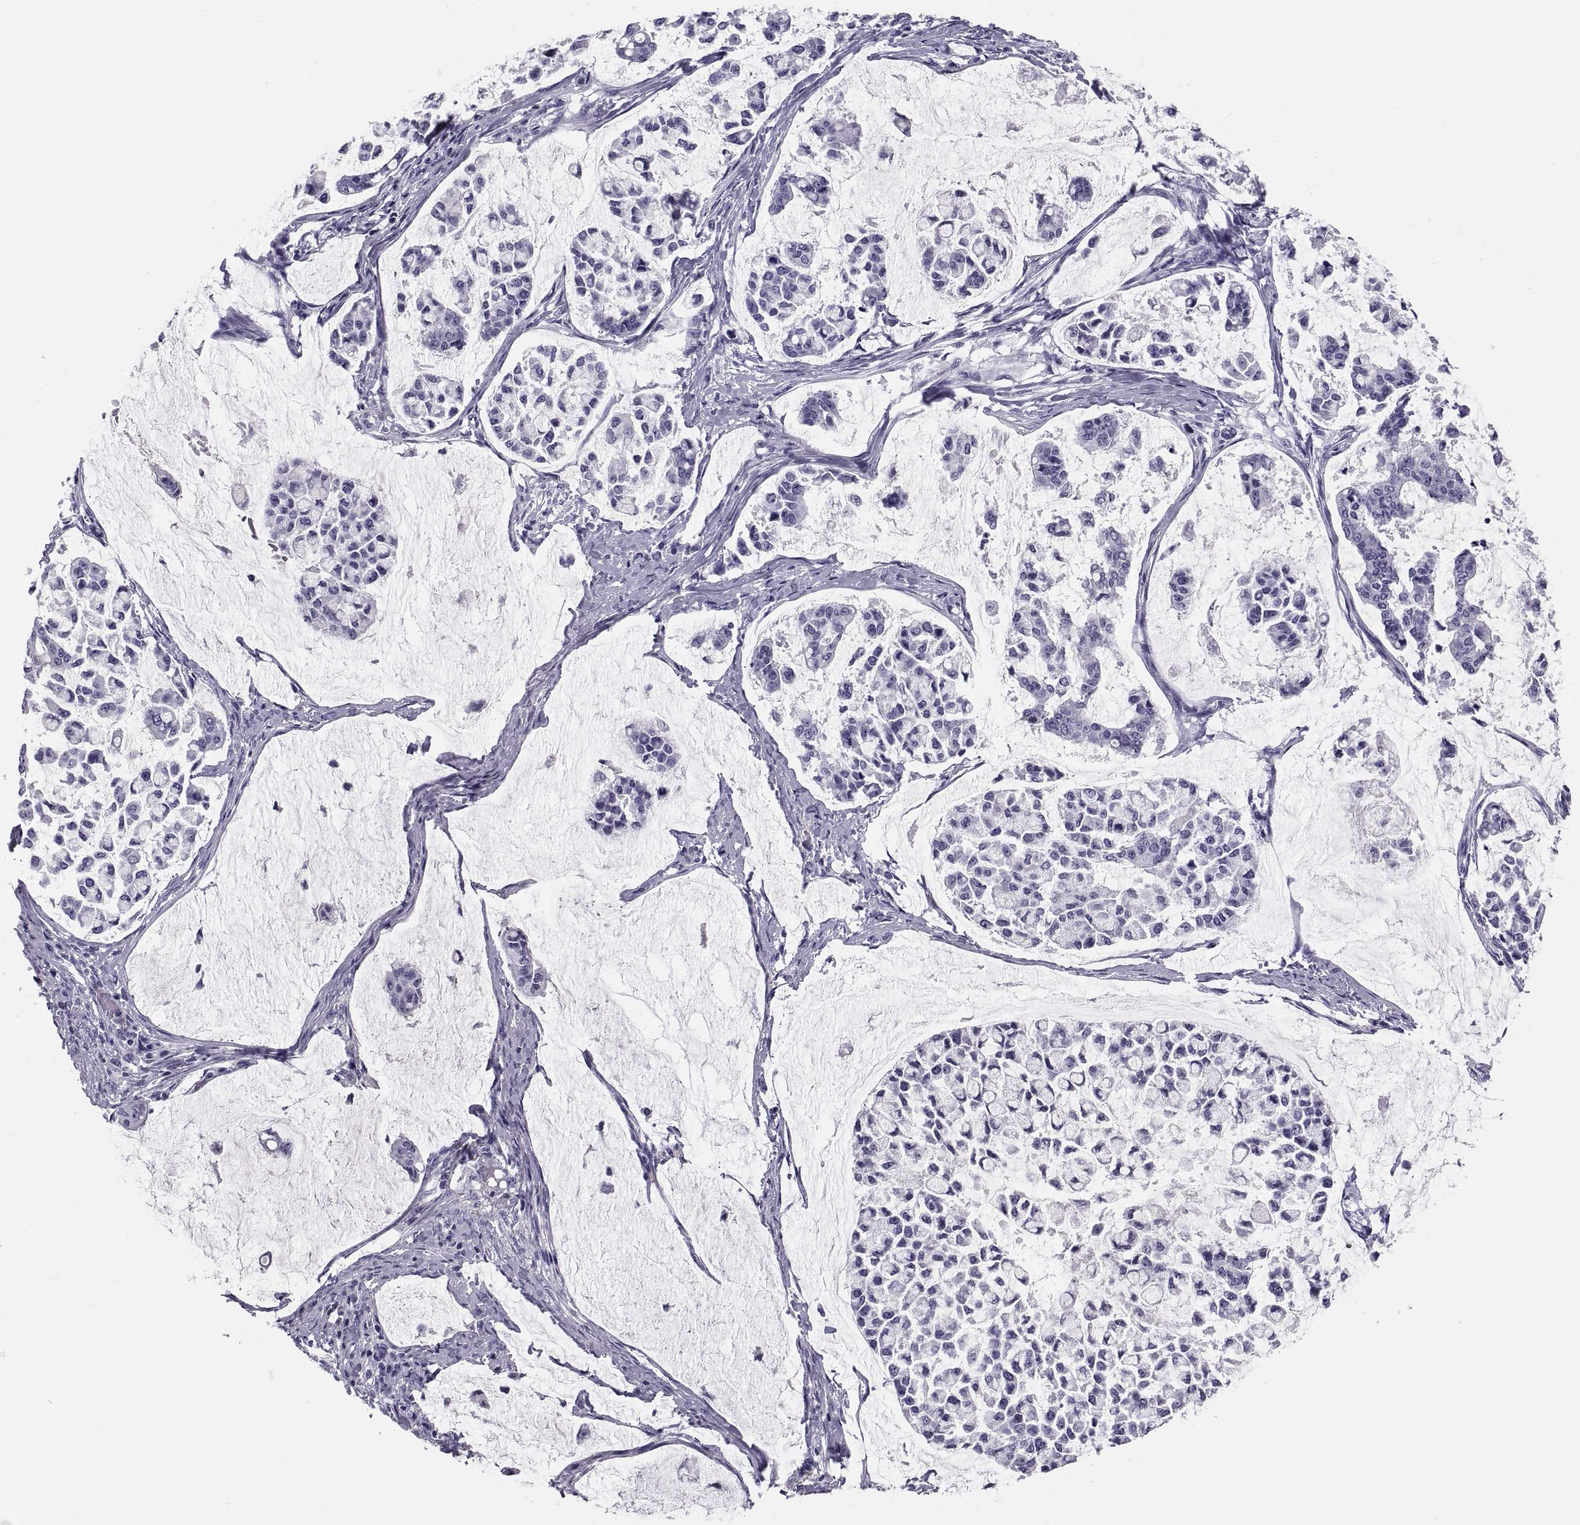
{"staining": {"intensity": "negative", "quantity": "none", "location": "none"}, "tissue": "stomach cancer", "cell_type": "Tumor cells", "image_type": "cancer", "snomed": [{"axis": "morphology", "description": "Adenocarcinoma, NOS"}, {"axis": "topography", "description": "Stomach"}], "caption": "There is no significant expression in tumor cells of adenocarcinoma (stomach).", "gene": "CRISP1", "patient": {"sex": "male", "age": 82}}